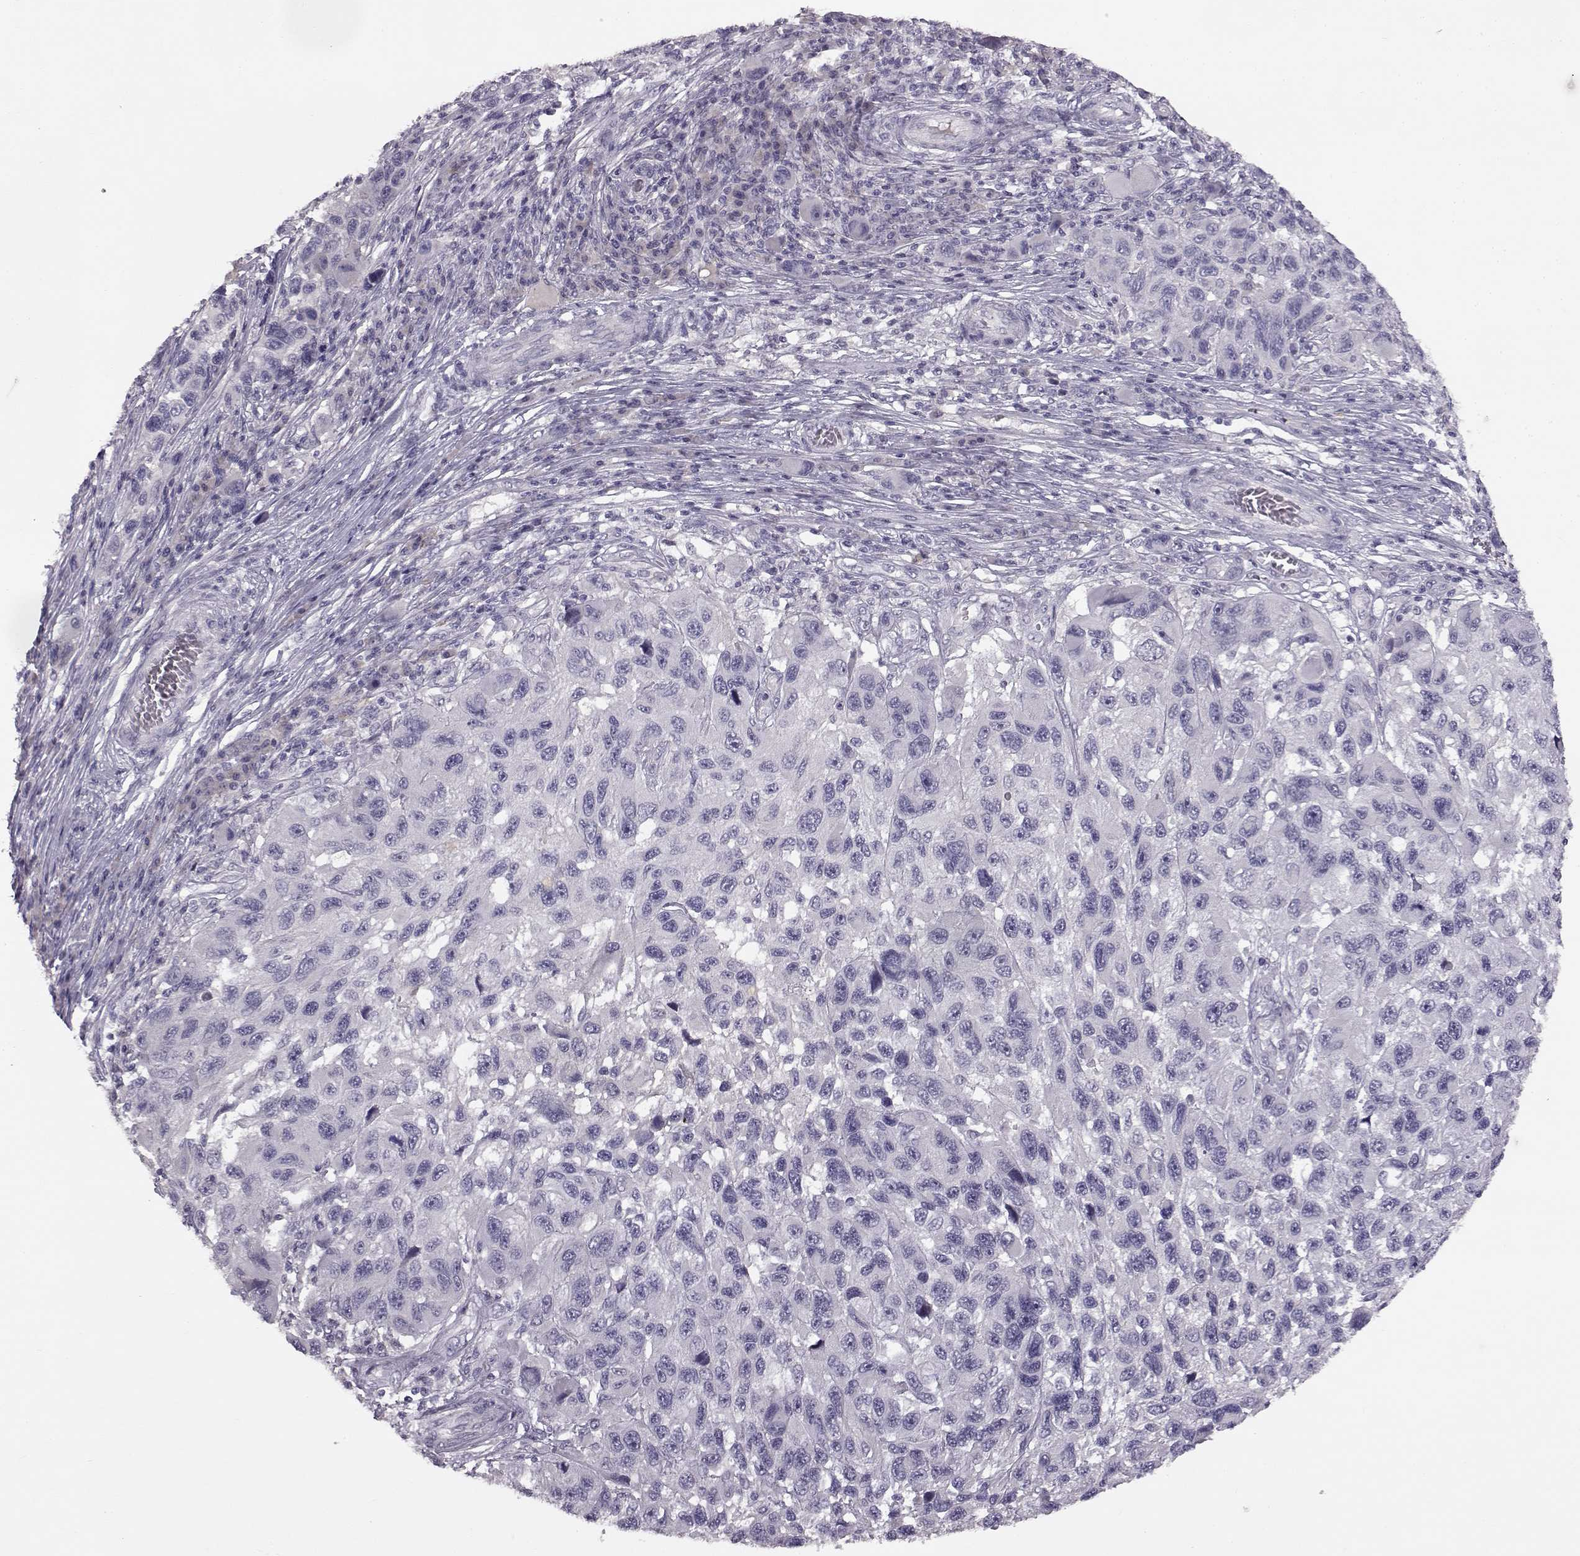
{"staining": {"intensity": "negative", "quantity": "none", "location": "none"}, "tissue": "melanoma", "cell_type": "Tumor cells", "image_type": "cancer", "snomed": [{"axis": "morphology", "description": "Malignant melanoma, NOS"}, {"axis": "topography", "description": "Skin"}], "caption": "Image shows no significant protein expression in tumor cells of malignant melanoma. The staining is performed using DAB (3,3'-diaminobenzidine) brown chromogen with nuclei counter-stained in using hematoxylin.", "gene": "SPAG17", "patient": {"sex": "male", "age": 53}}